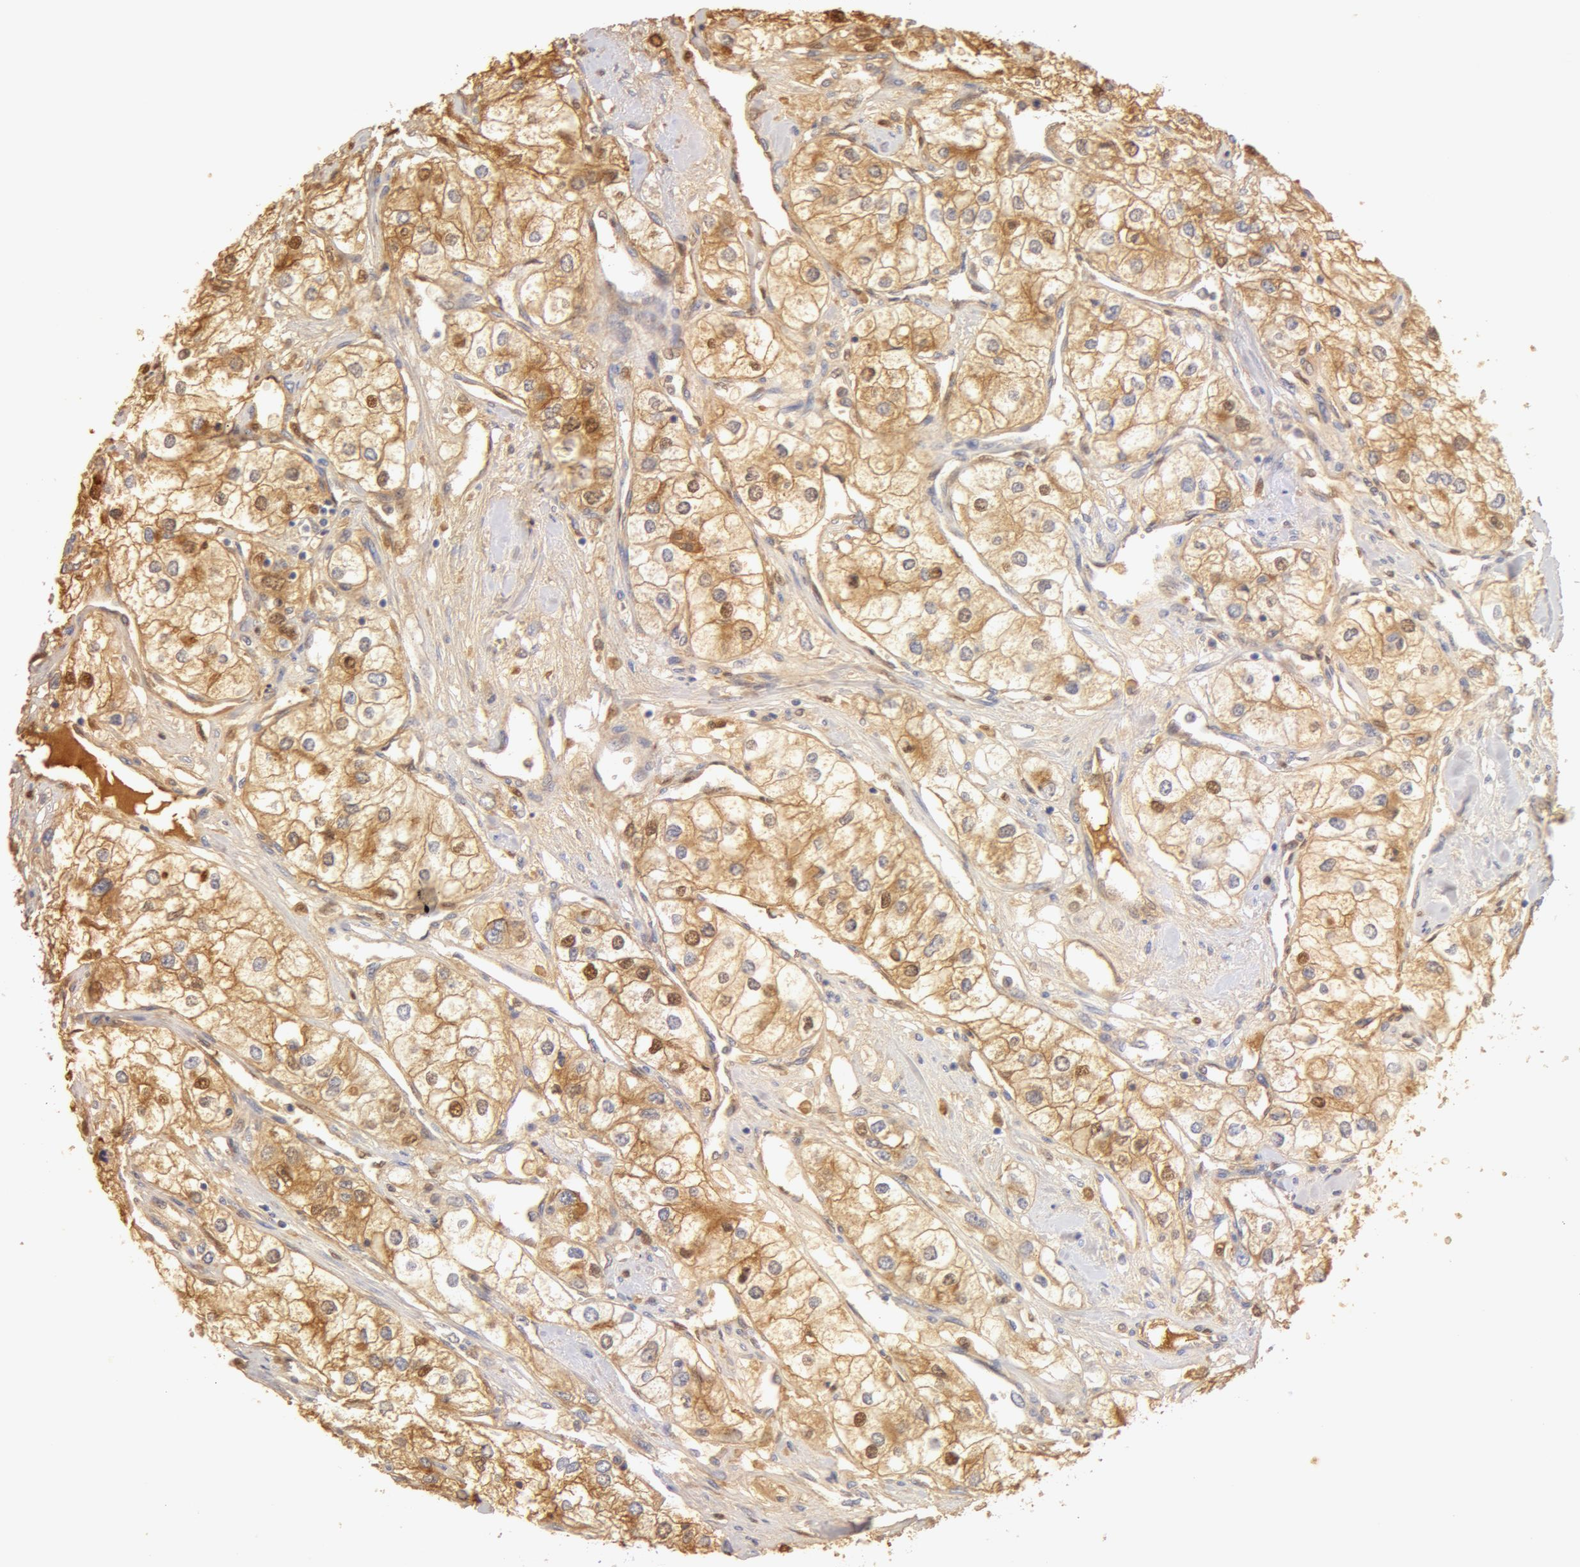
{"staining": {"intensity": "weak", "quantity": ">75%", "location": "cytoplasmic/membranous,nuclear"}, "tissue": "renal cancer", "cell_type": "Tumor cells", "image_type": "cancer", "snomed": [{"axis": "morphology", "description": "Adenocarcinoma, NOS"}, {"axis": "topography", "description": "Kidney"}], "caption": "Protein expression analysis of adenocarcinoma (renal) reveals weak cytoplasmic/membranous and nuclear staining in about >75% of tumor cells. Using DAB (brown) and hematoxylin (blue) stains, captured at high magnification using brightfield microscopy.", "gene": "TF", "patient": {"sex": "male", "age": 57}}